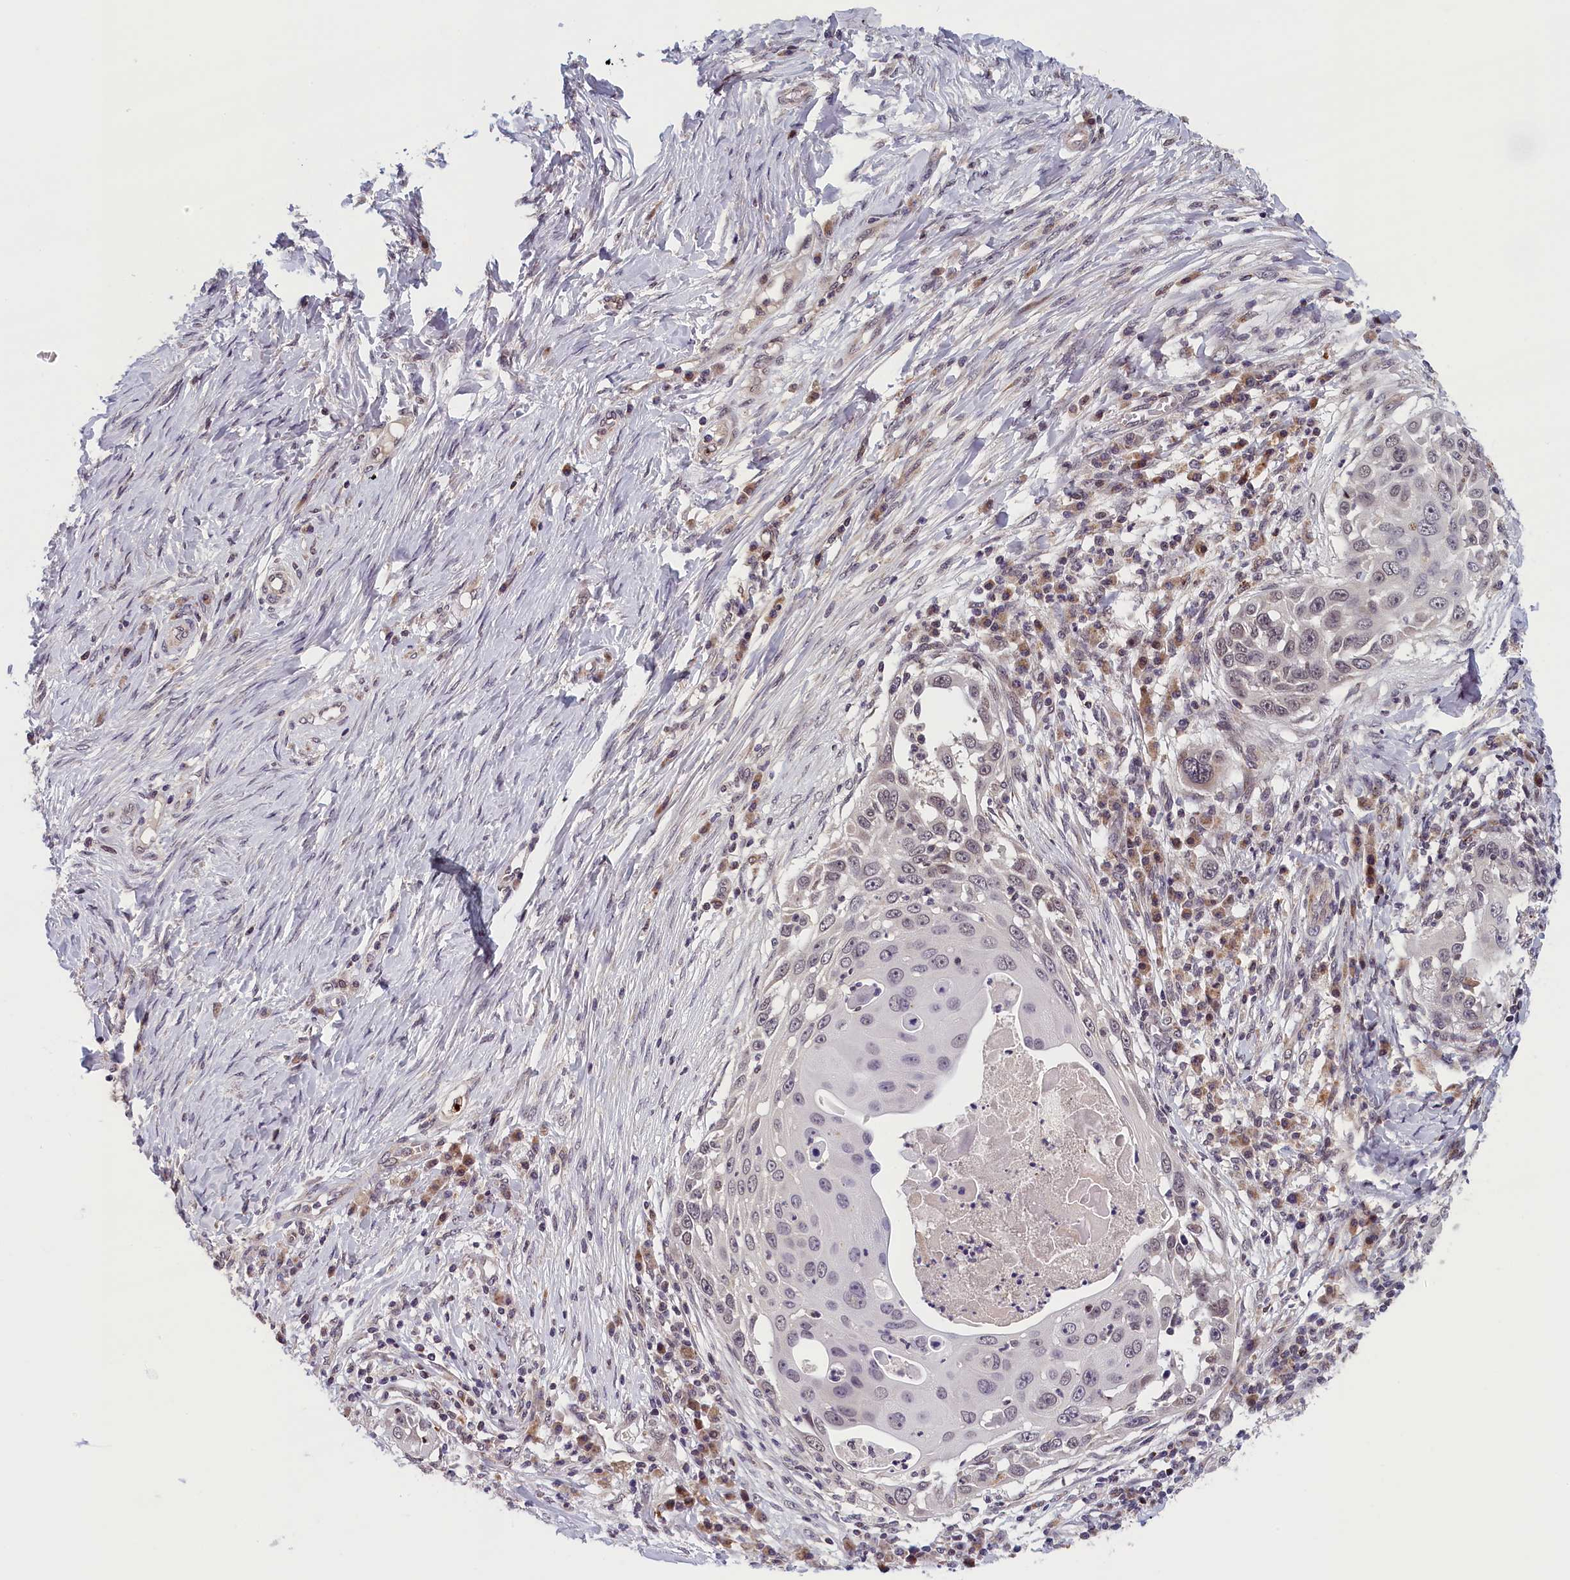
{"staining": {"intensity": "weak", "quantity": "<25%", "location": "nuclear"}, "tissue": "skin cancer", "cell_type": "Tumor cells", "image_type": "cancer", "snomed": [{"axis": "morphology", "description": "Squamous cell carcinoma, NOS"}, {"axis": "topography", "description": "Skin"}], "caption": "DAB immunohistochemical staining of skin cancer displays no significant positivity in tumor cells.", "gene": "KCNK6", "patient": {"sex": "female", "age": 44}}